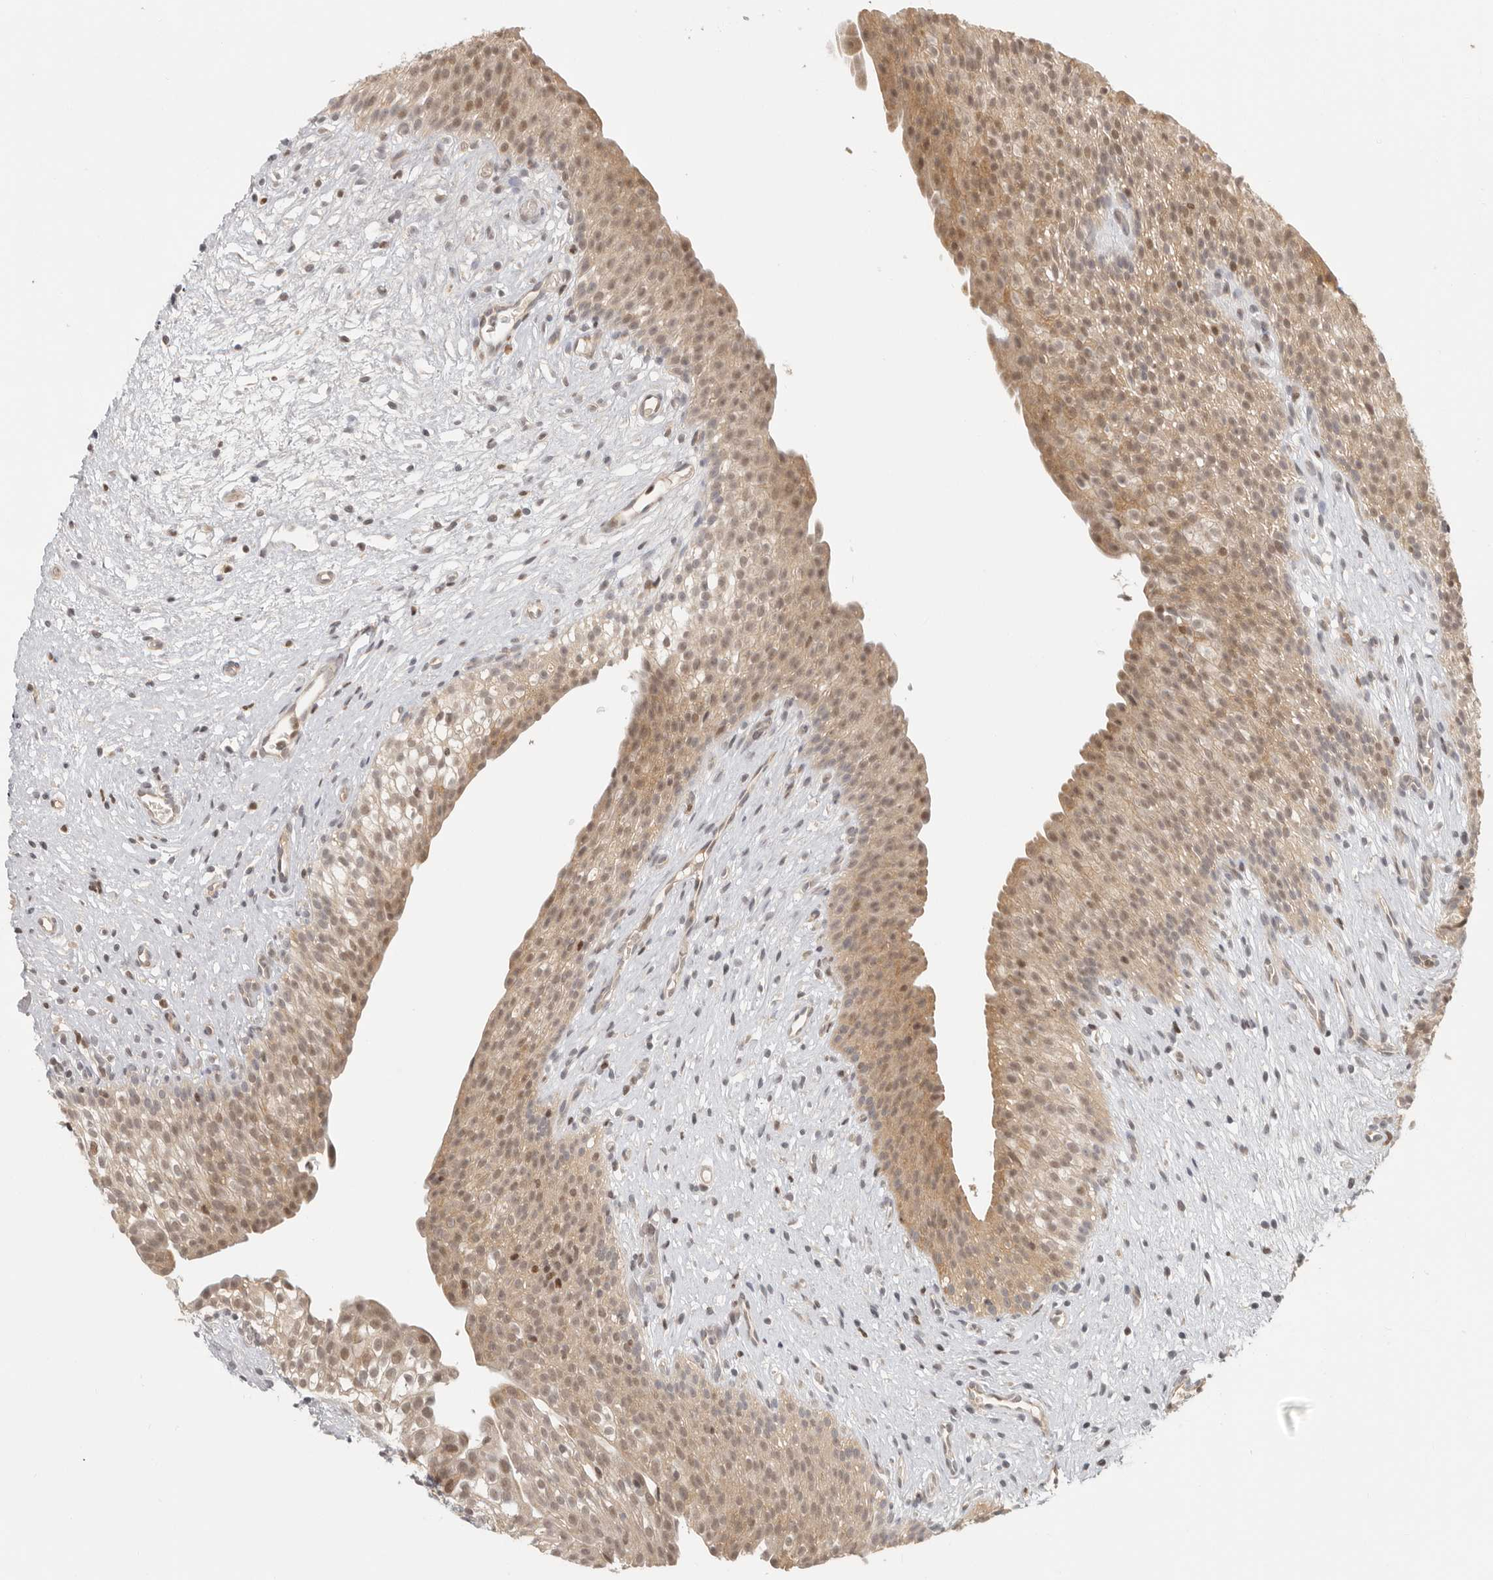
{"staining": {"intensity": "moderate", "quantity": ">75%", "location": "cytoplasmic/membranous,nuclear"}, "tissue": "urinary bladder", "cell_type": "Urothelial cells", "image_type": "normal", "snomed": [{"axis": "morphology", "description": "Normal tissue, NOS"}, {"axis": "topography", "description": "Urinary bladder"}], "caption": "About >75% of urothelial cells in normal urinary bladder display moderate cytoplasmic/membranous,nuclear protein positivity as visualized by brown immunohistochemical staining.", "gene": "PSMA5", "patient": {"sex": "male", "age": 1}}